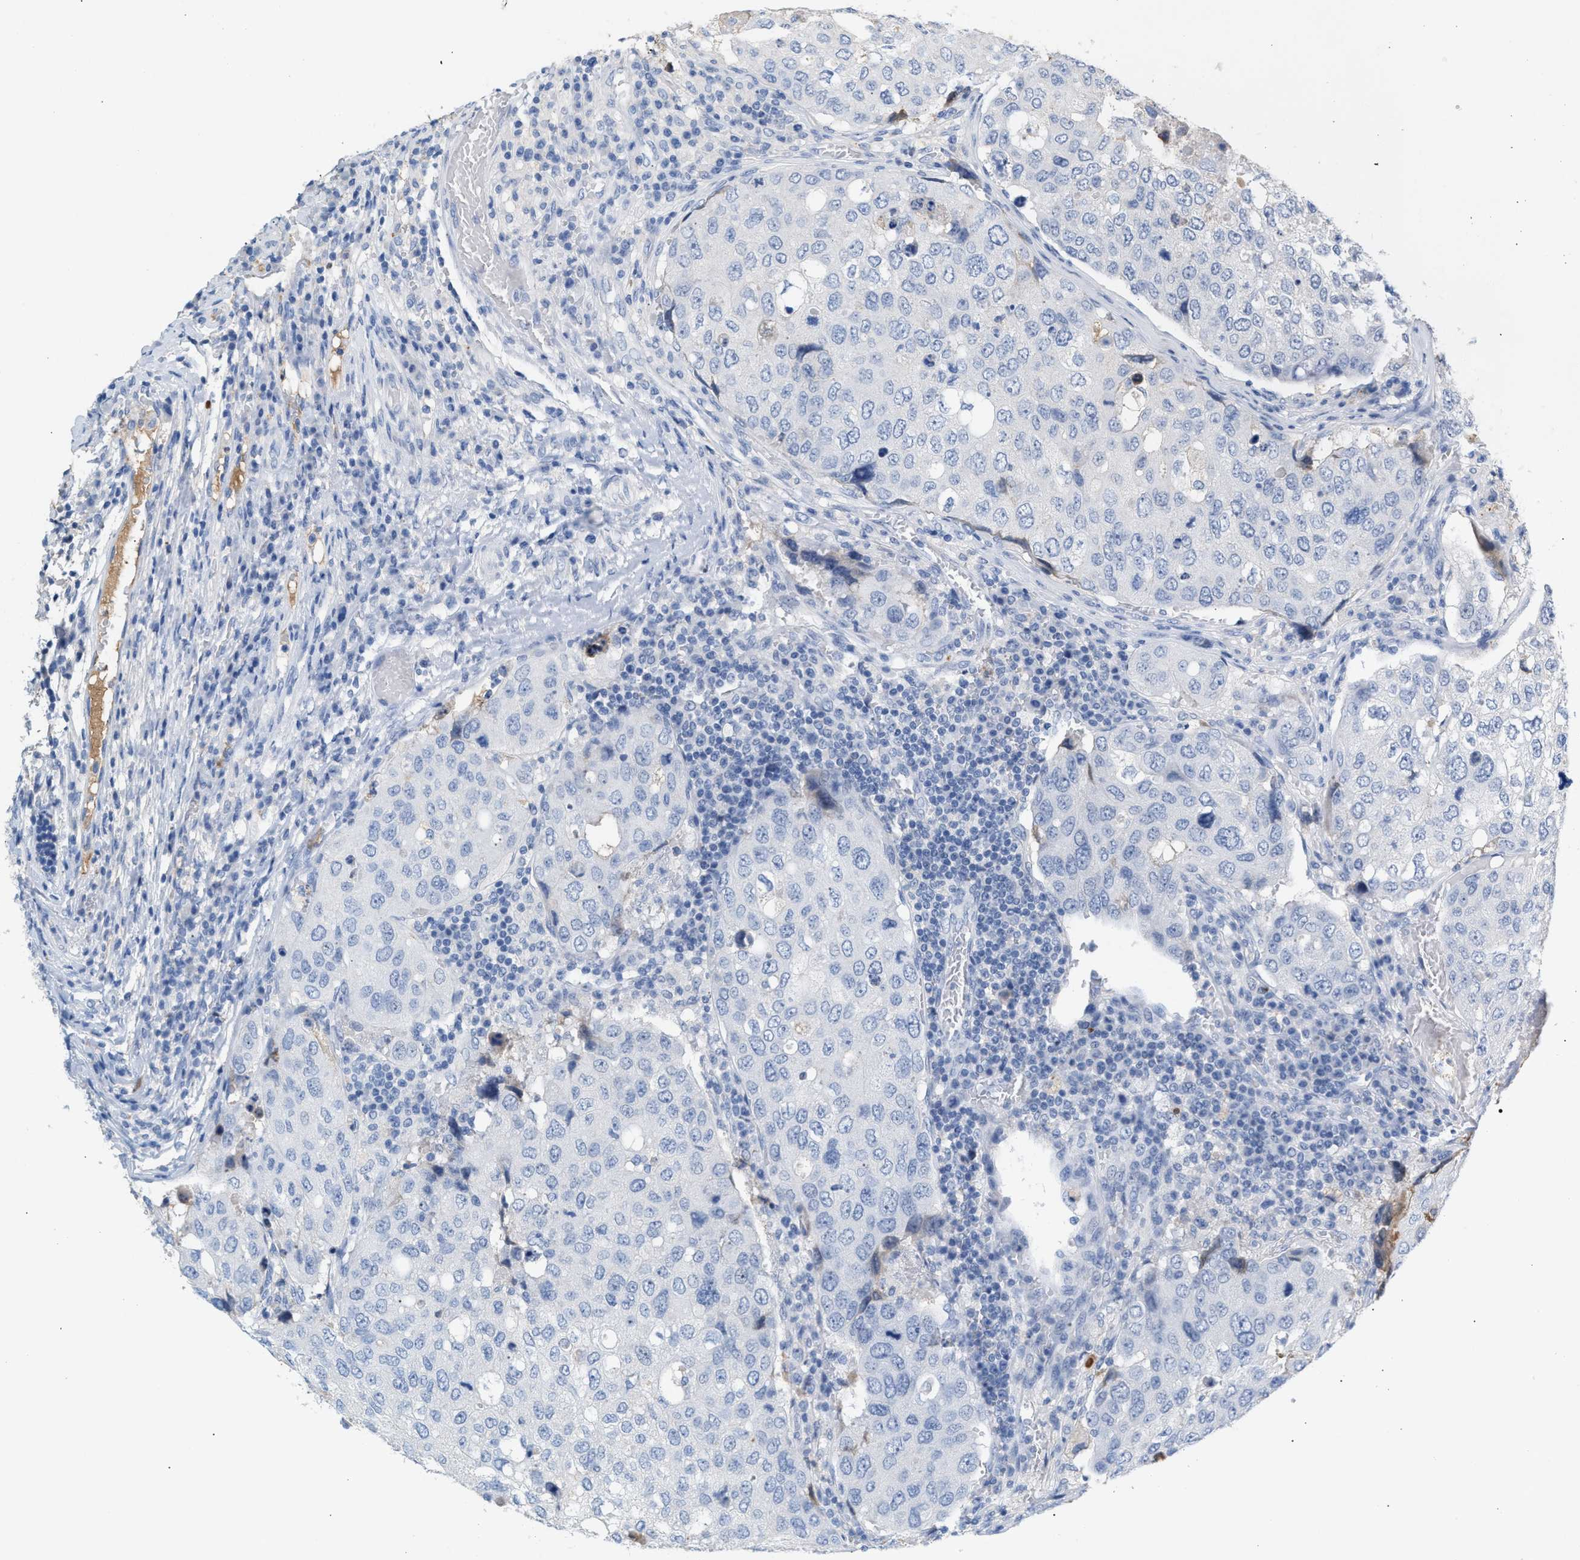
{"staining": {"intensity": "negative", "quantity": "none", "location": "none"}, "tissue": "urothelial cancer", "cell_type": "Tumor cells", "image_type": "cancer", "snomed": [{"axis": "morphology", "description": "Urothelial carcinoma, High grade"}, {"axis": "topography", "description": "Lymph node"}, {"axis": "topography", "description": "Urinary bladder"}], "caption": "The photomicrograph shows no significant positivity in tumor cells of high-grade urothelial carcinoma.", "gene": "APOH", "patient": {"sex": "male", "age": 51}}